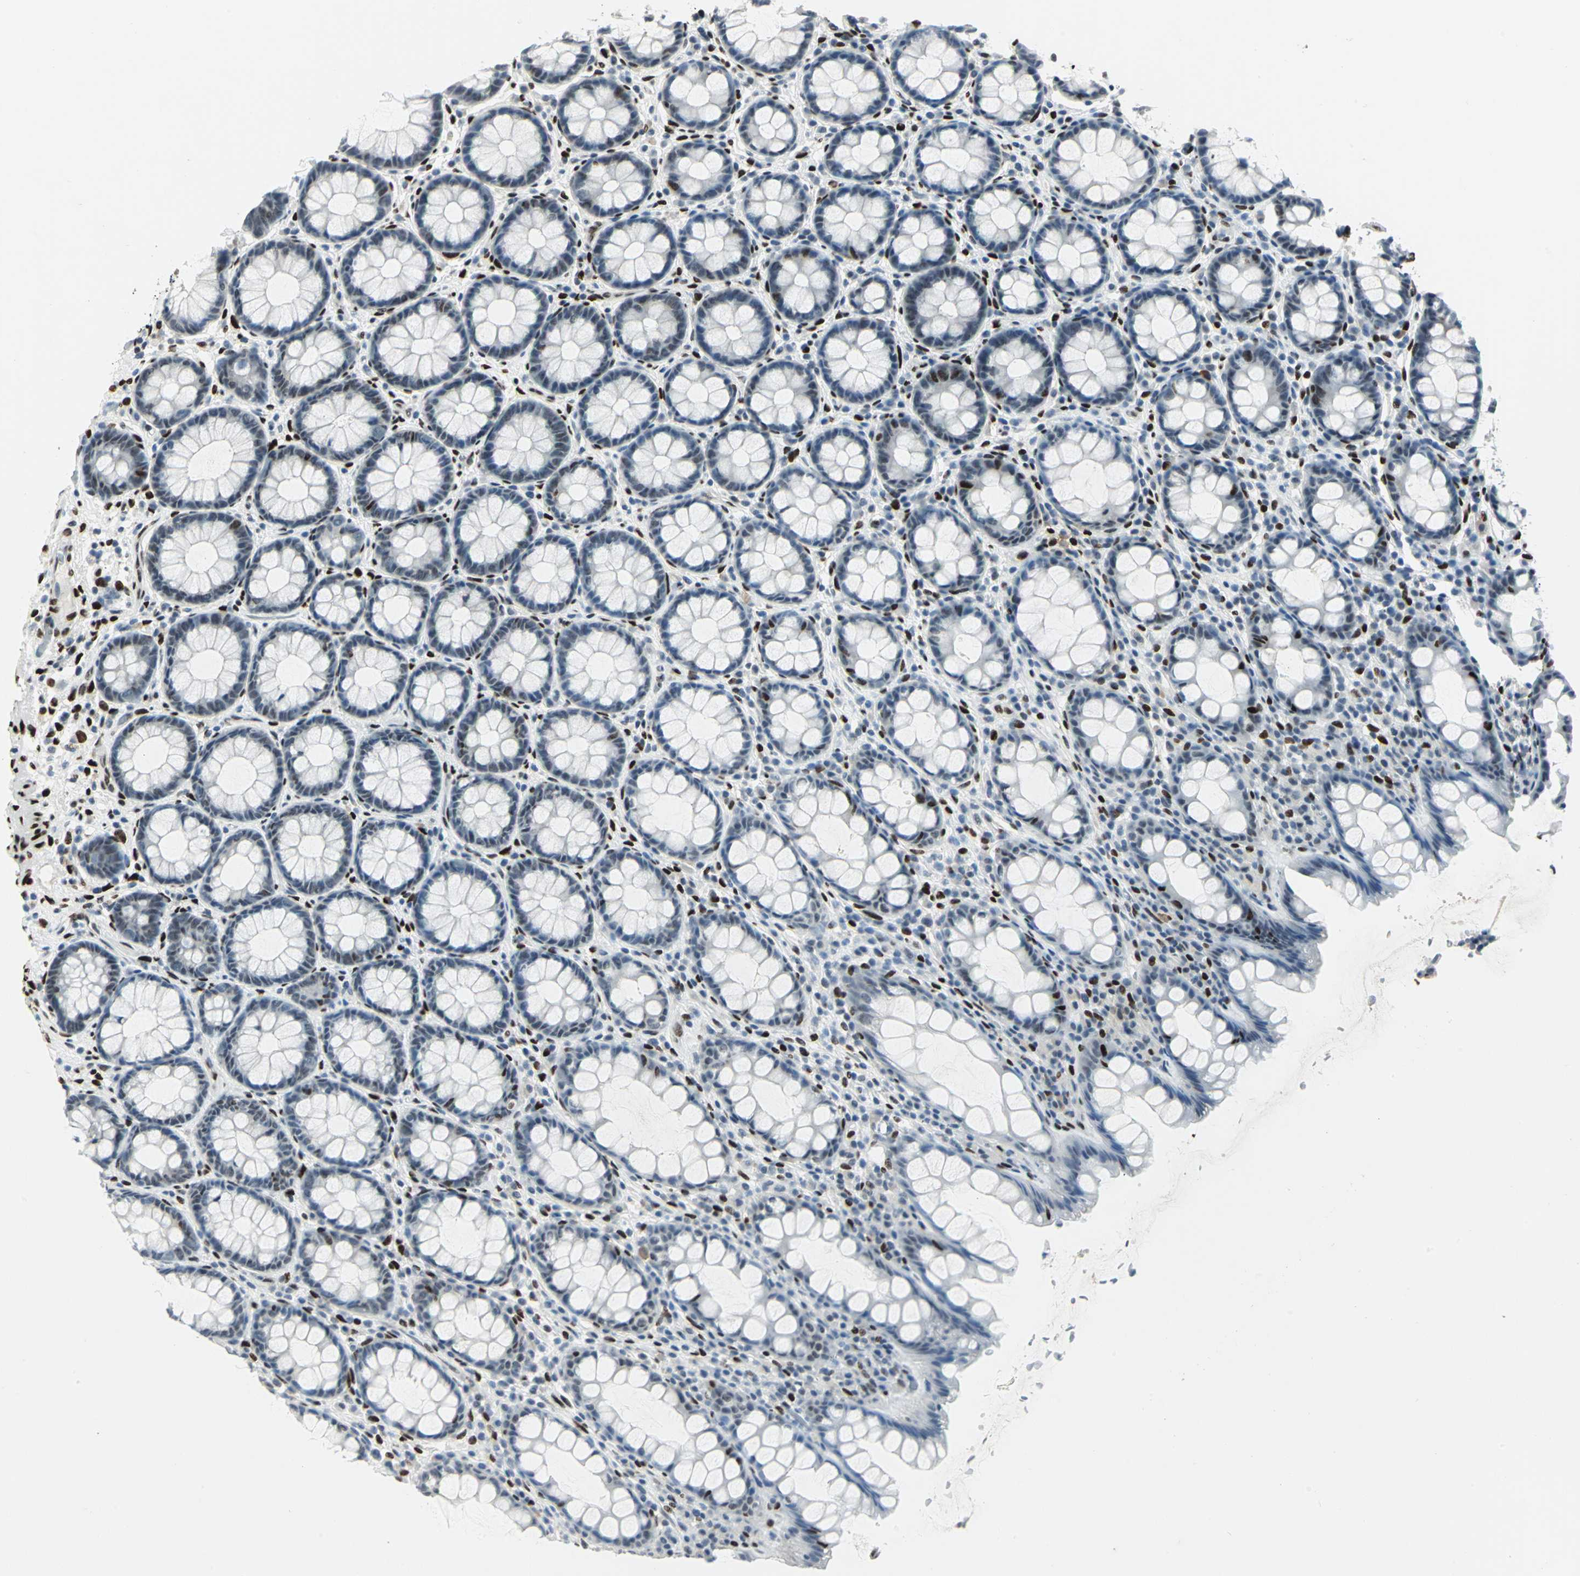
{"staining": {"intensity": "negative", "quantity": "none", "location": "none"}, "tissue": "rectum", "cell_type": "Glandular cells", "image_type": "normal", "snomed": [{"axis": "morphology", "description": "Normal tissue, NOS"}, {"axis": "topography", "description": "Rectum"}], "caption": "IHC histopathology image of benign rectum: rectum stained with DAB demonstrates no significant protein staining in glandular cells.", "gene": "MEIS2", "patient": {"sex": "male", "age": 92}}